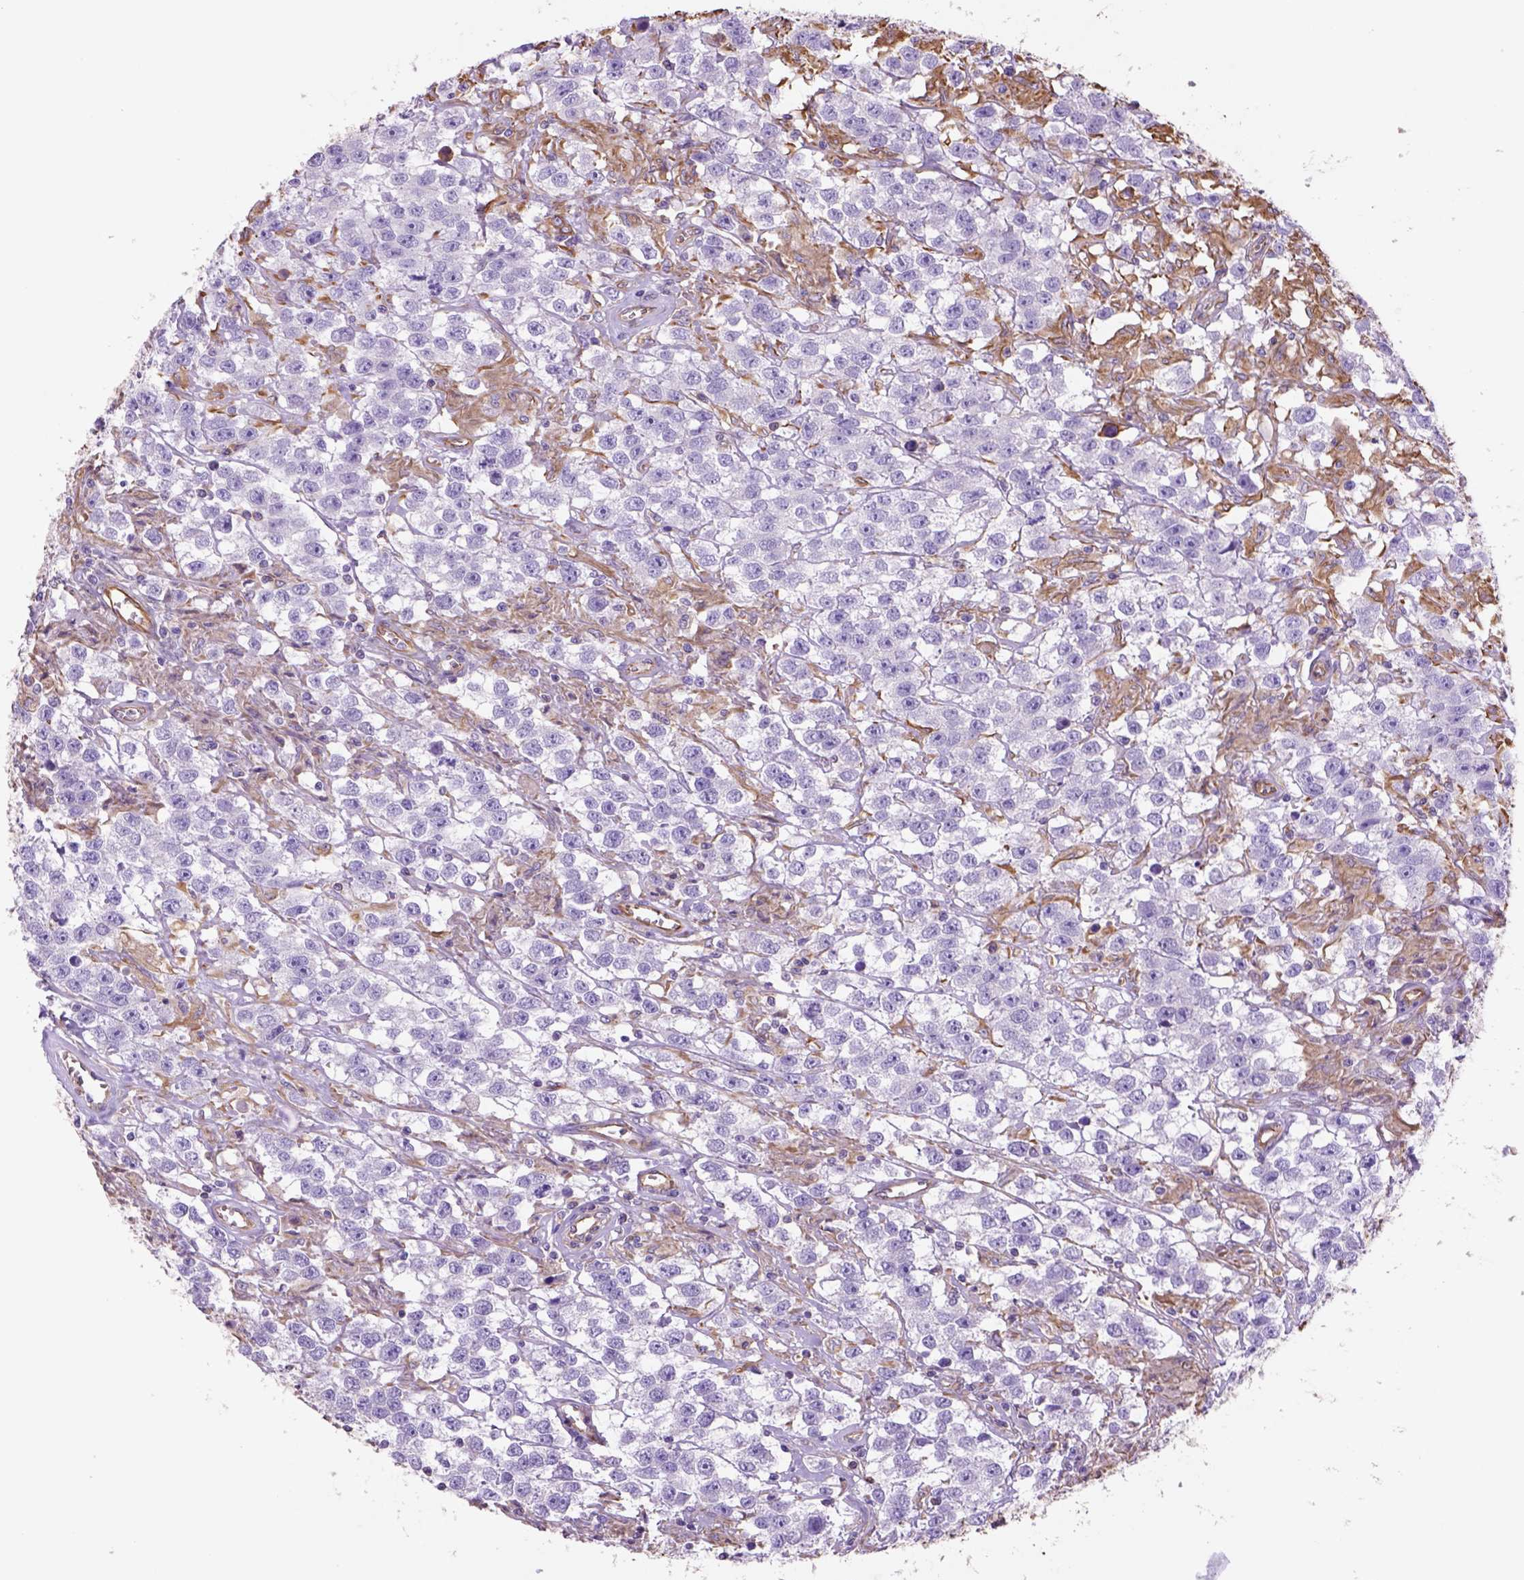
{"staining": {"intensity": "negative", "quantity": "none", "location": "none"}, "tissue": "testis cancer", "cell_type": "Tumor cells", "image_type": "cancer", "snomed": [{"axis": "morphology", "description": "Seminoma, NOS"}, {"axis": "topography", "description": "Testis"}], "caption": "This is an IHC histopathology image of seminoma (testis). There is no staining in tumor cells.", "gene": "ZZZ3", "patient": {"sex": "male", "age": 43}}